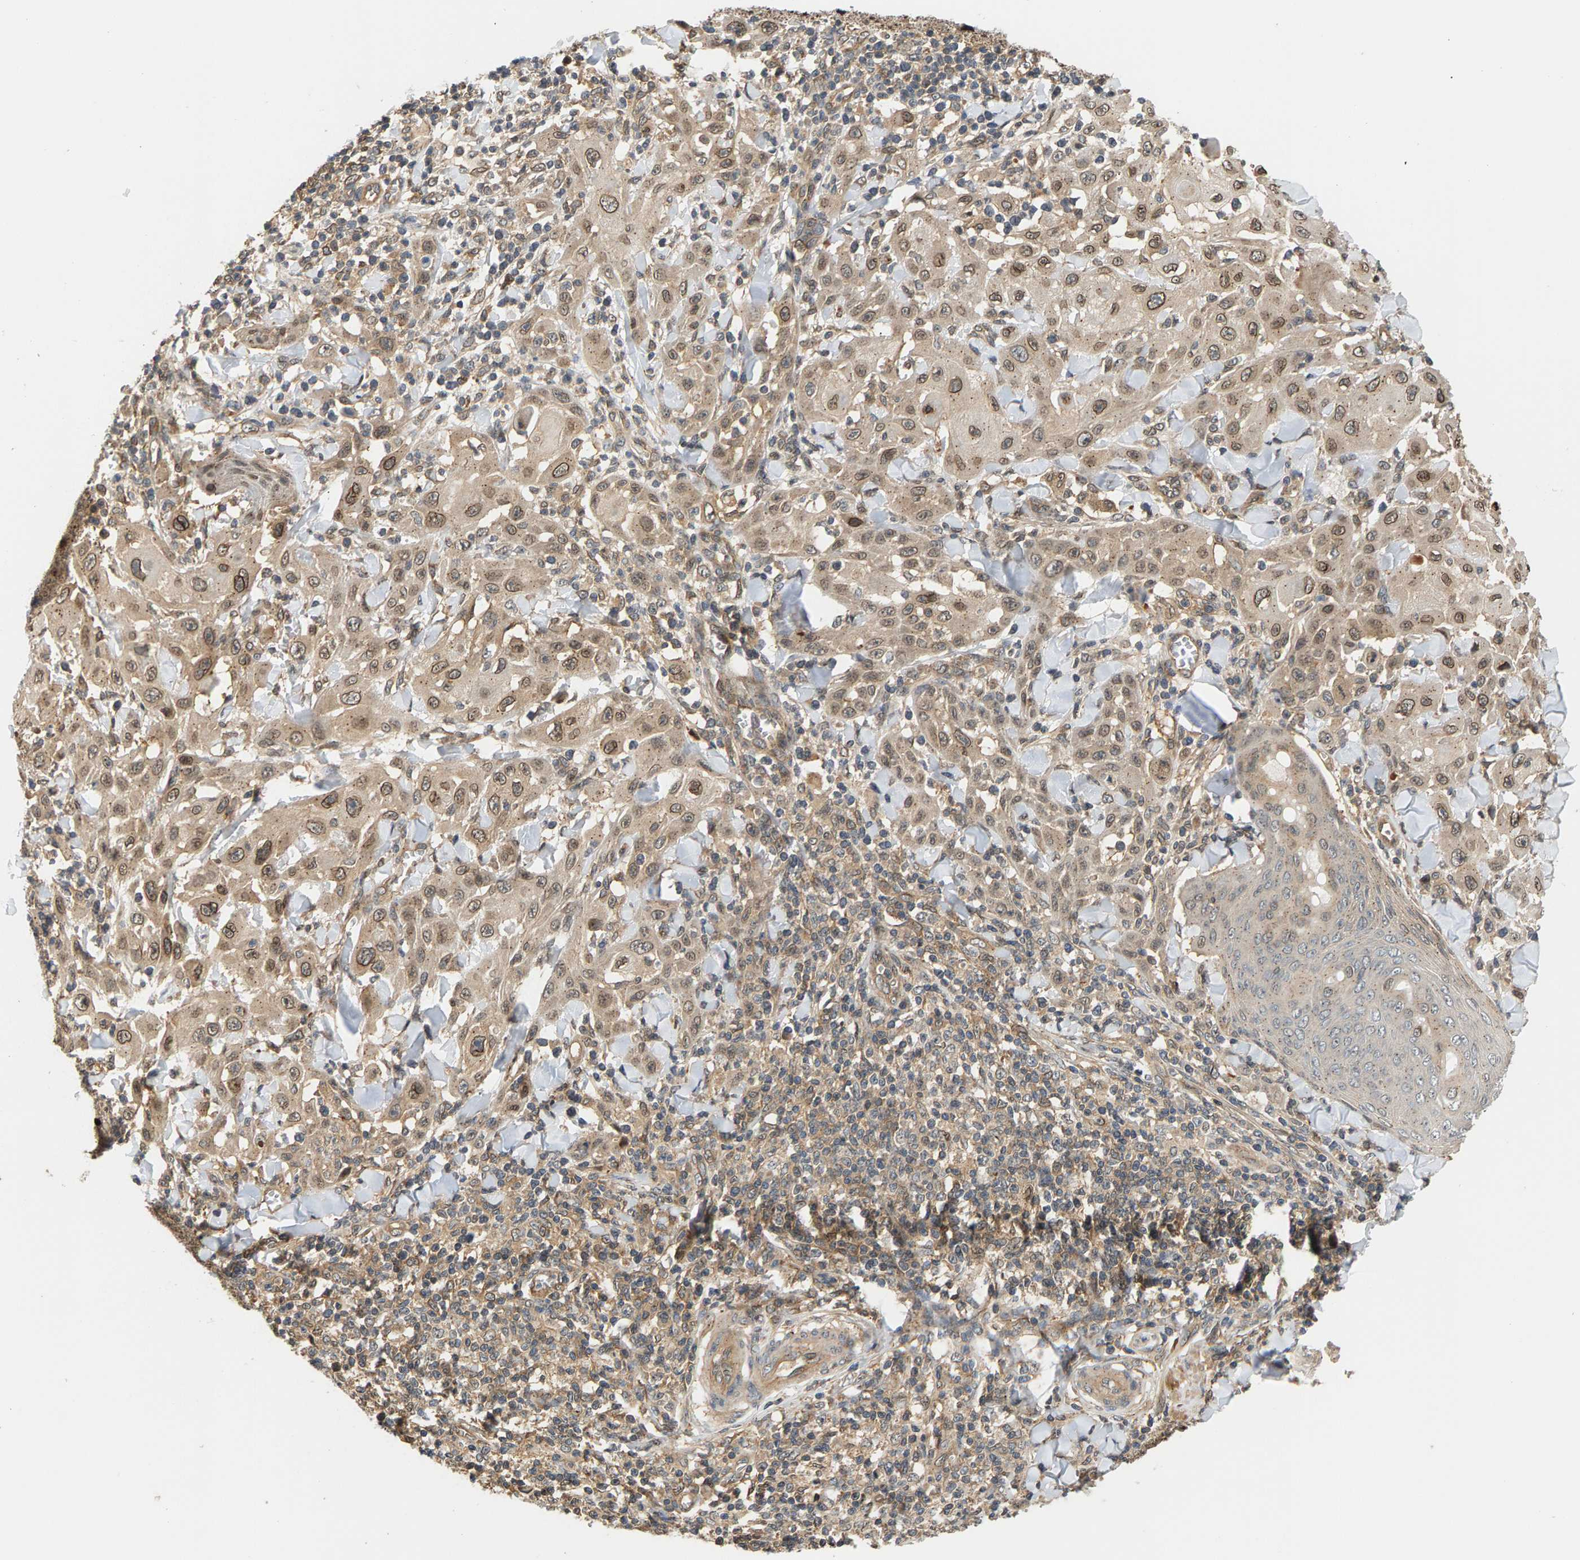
{"staining": {"intensity": "weak", "quantity": ">75%", "location": "cytoplasmic/membranous"}, "tissue": "skin cancer", "cell_type": "Tumor cells", "image_type": "cancer", "snomed": [{"axis": "morphology", "description": "Squamous cell carcinoma, NOS"}, {"axis": "topography", "description": "Skin"}], "caption": "Protein analysis of skin cancer (squamous cell carcinoma) tissue displays weak cytoplasmic/membranous positivity in about >75% of tumor cells. The protein of interest is stained brown, and the nuclei are stained in blue (DAB (3,3'-diaminobenzidine) IHC with brightfield microscopy, high magnification).", "gene": "MAP2K5", "patient": {"sex": "male", "age": 24}}